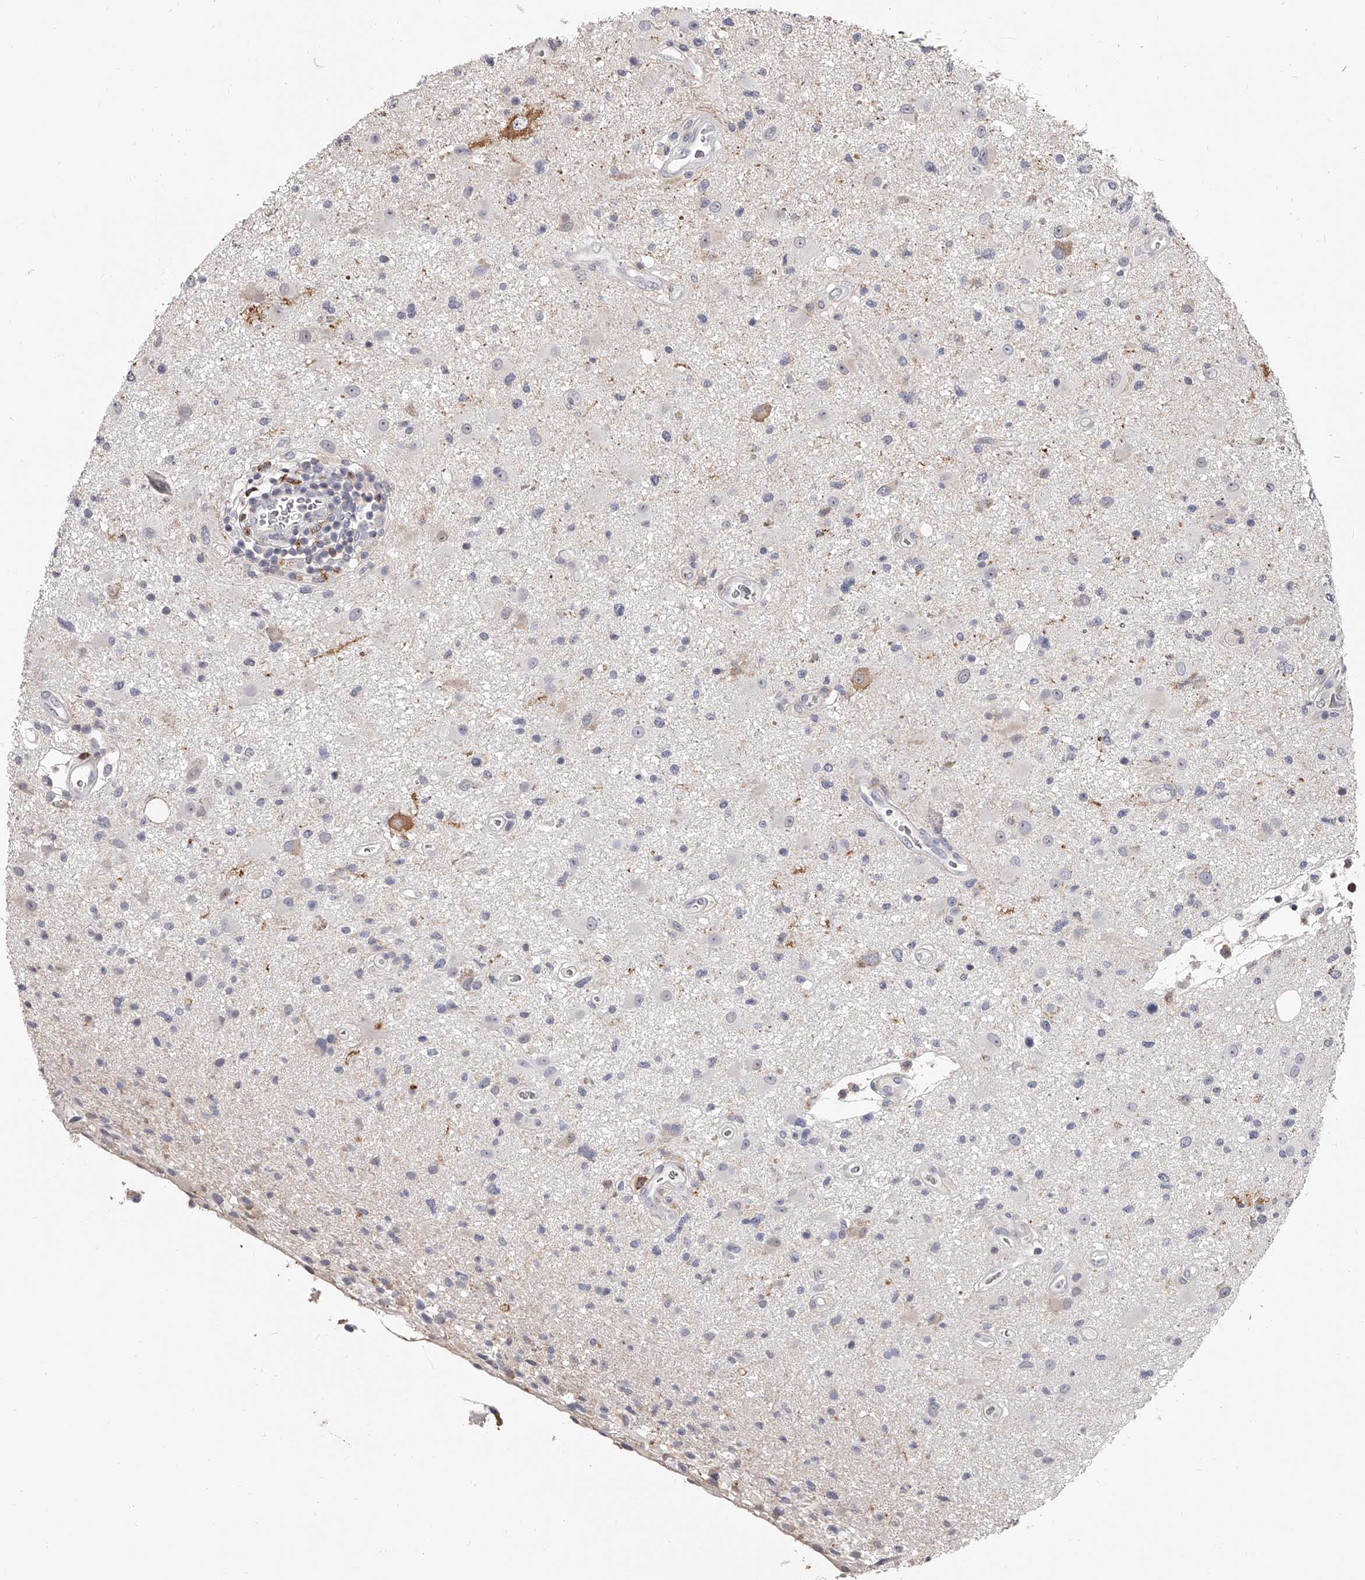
{"staining": {"intensity": "negative", "quantity": "none", "location": "none"}, "tissue": "glioma", "cell_type": "Tumor cells", "image_type": "cancer", "snomed": [{"axis": "morphology", "description": "Glioma, malignant, High grade"}, {"axis": "topography", "description": "Brain"}], "caption": "Glioma was stained to show a protein in brown. There is no significant staining in tumor cells. (Stains: DAB (3,3'-diaminobenzidine) immunohistochemistry (IHC) with hematoxylin counter stain, Microscopy: brightfield microscopy at high magnification).", "gene": "PACSIN1", "patient": {"sex": "male", "age": 33}}